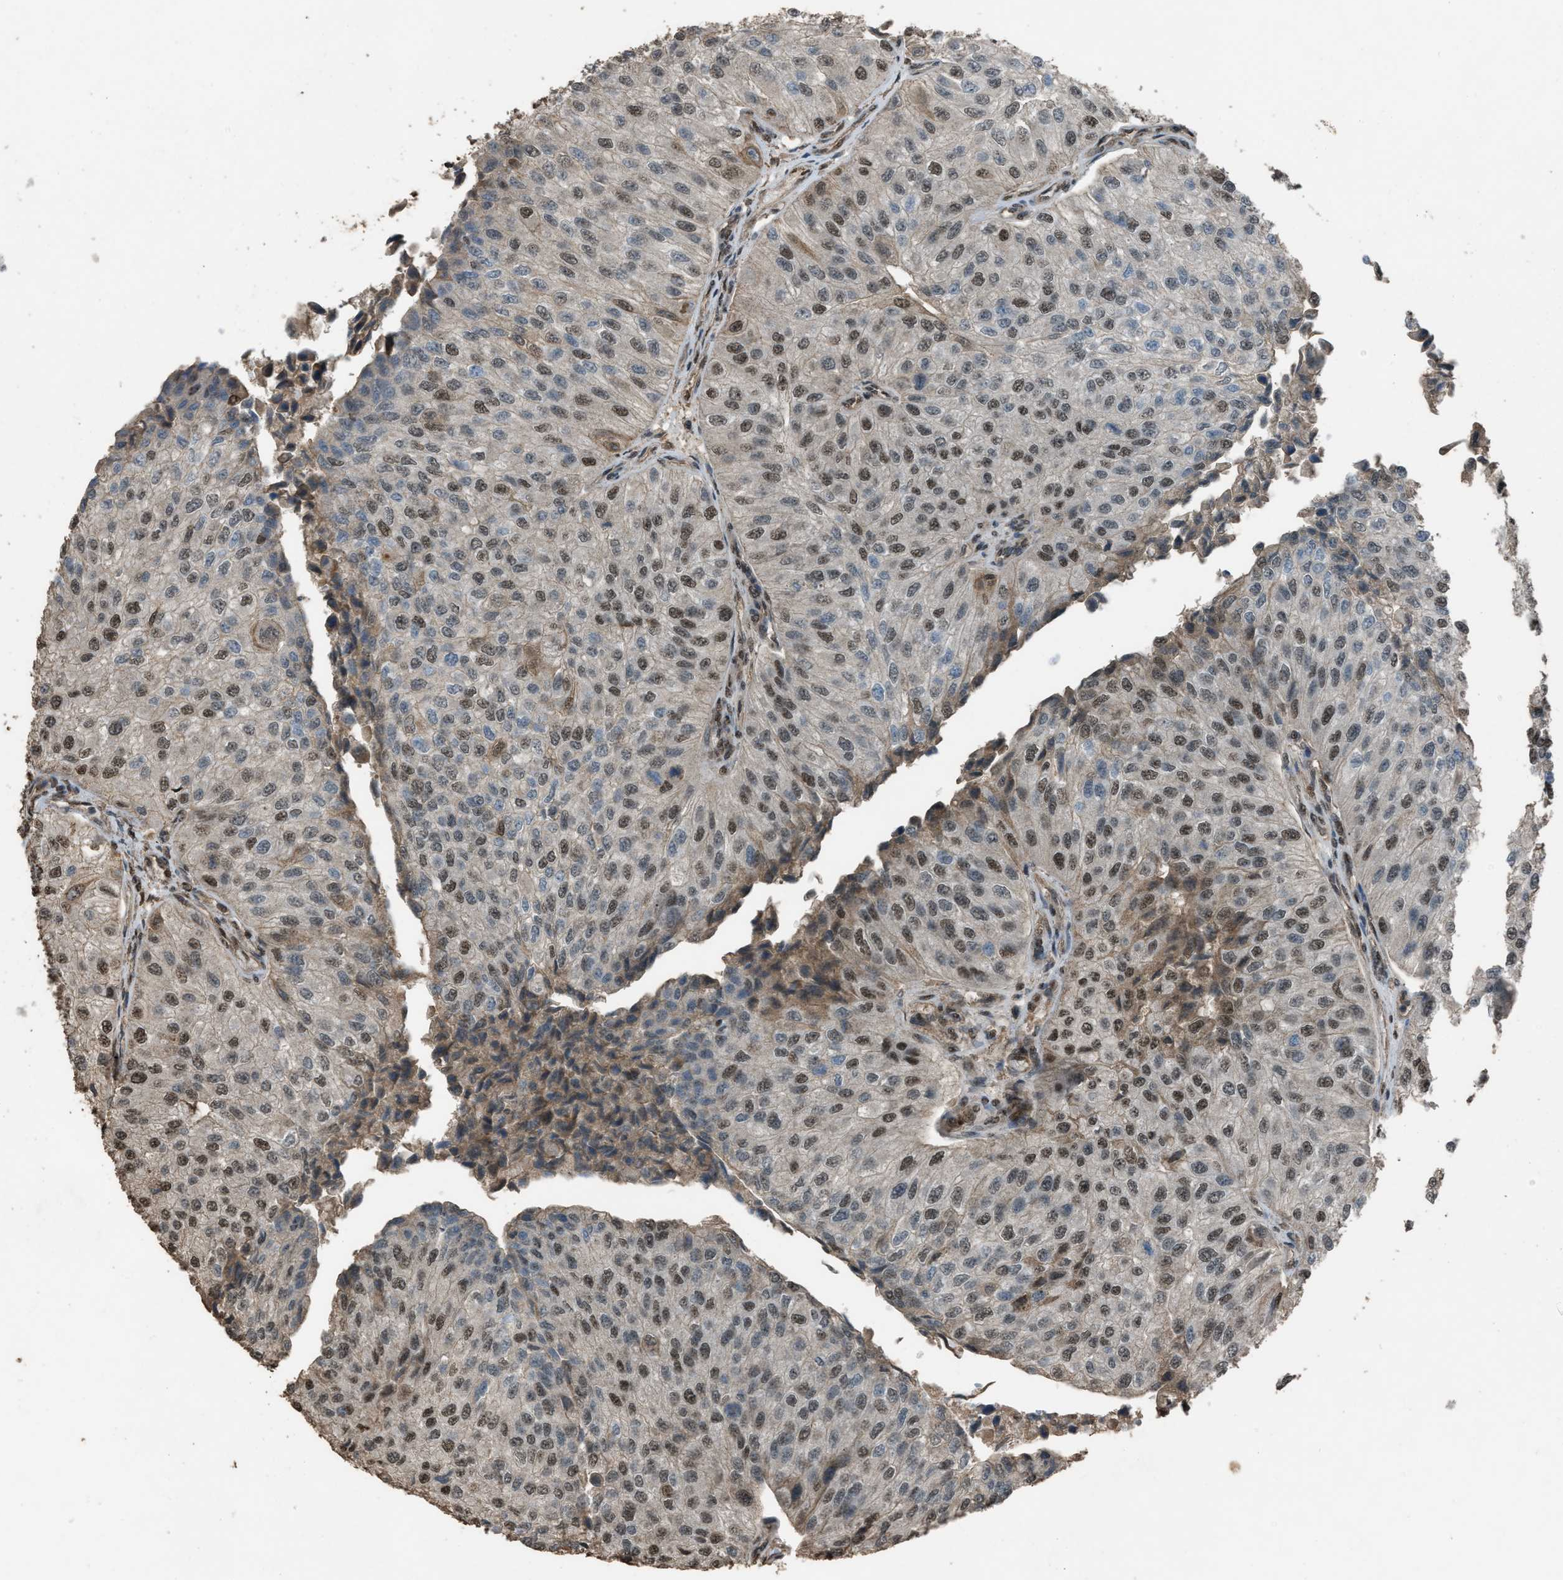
{"staining": {"intensity": "moderate", "quantity": ">75%", "location": "nuclear"}, "tissue": "urothelial cancer", "cell_type": "Tumor cells", "image_type": "cancer", "snomed": [{"axis": "morphology", "description": "Urothelial carcinoma, High grade"}, {"axis": "topography", "description": "Kidney"}, {"axis": "topography", "description": "Urinary bladder"}], "caption": "This is a micrograph of immunohistochemistry staining of urothelial cancer, which shows moderate staining in the nuclear of tumor cells.", "gene": "SERTAD2", "patient": {"sex": "male", "age": 77}}